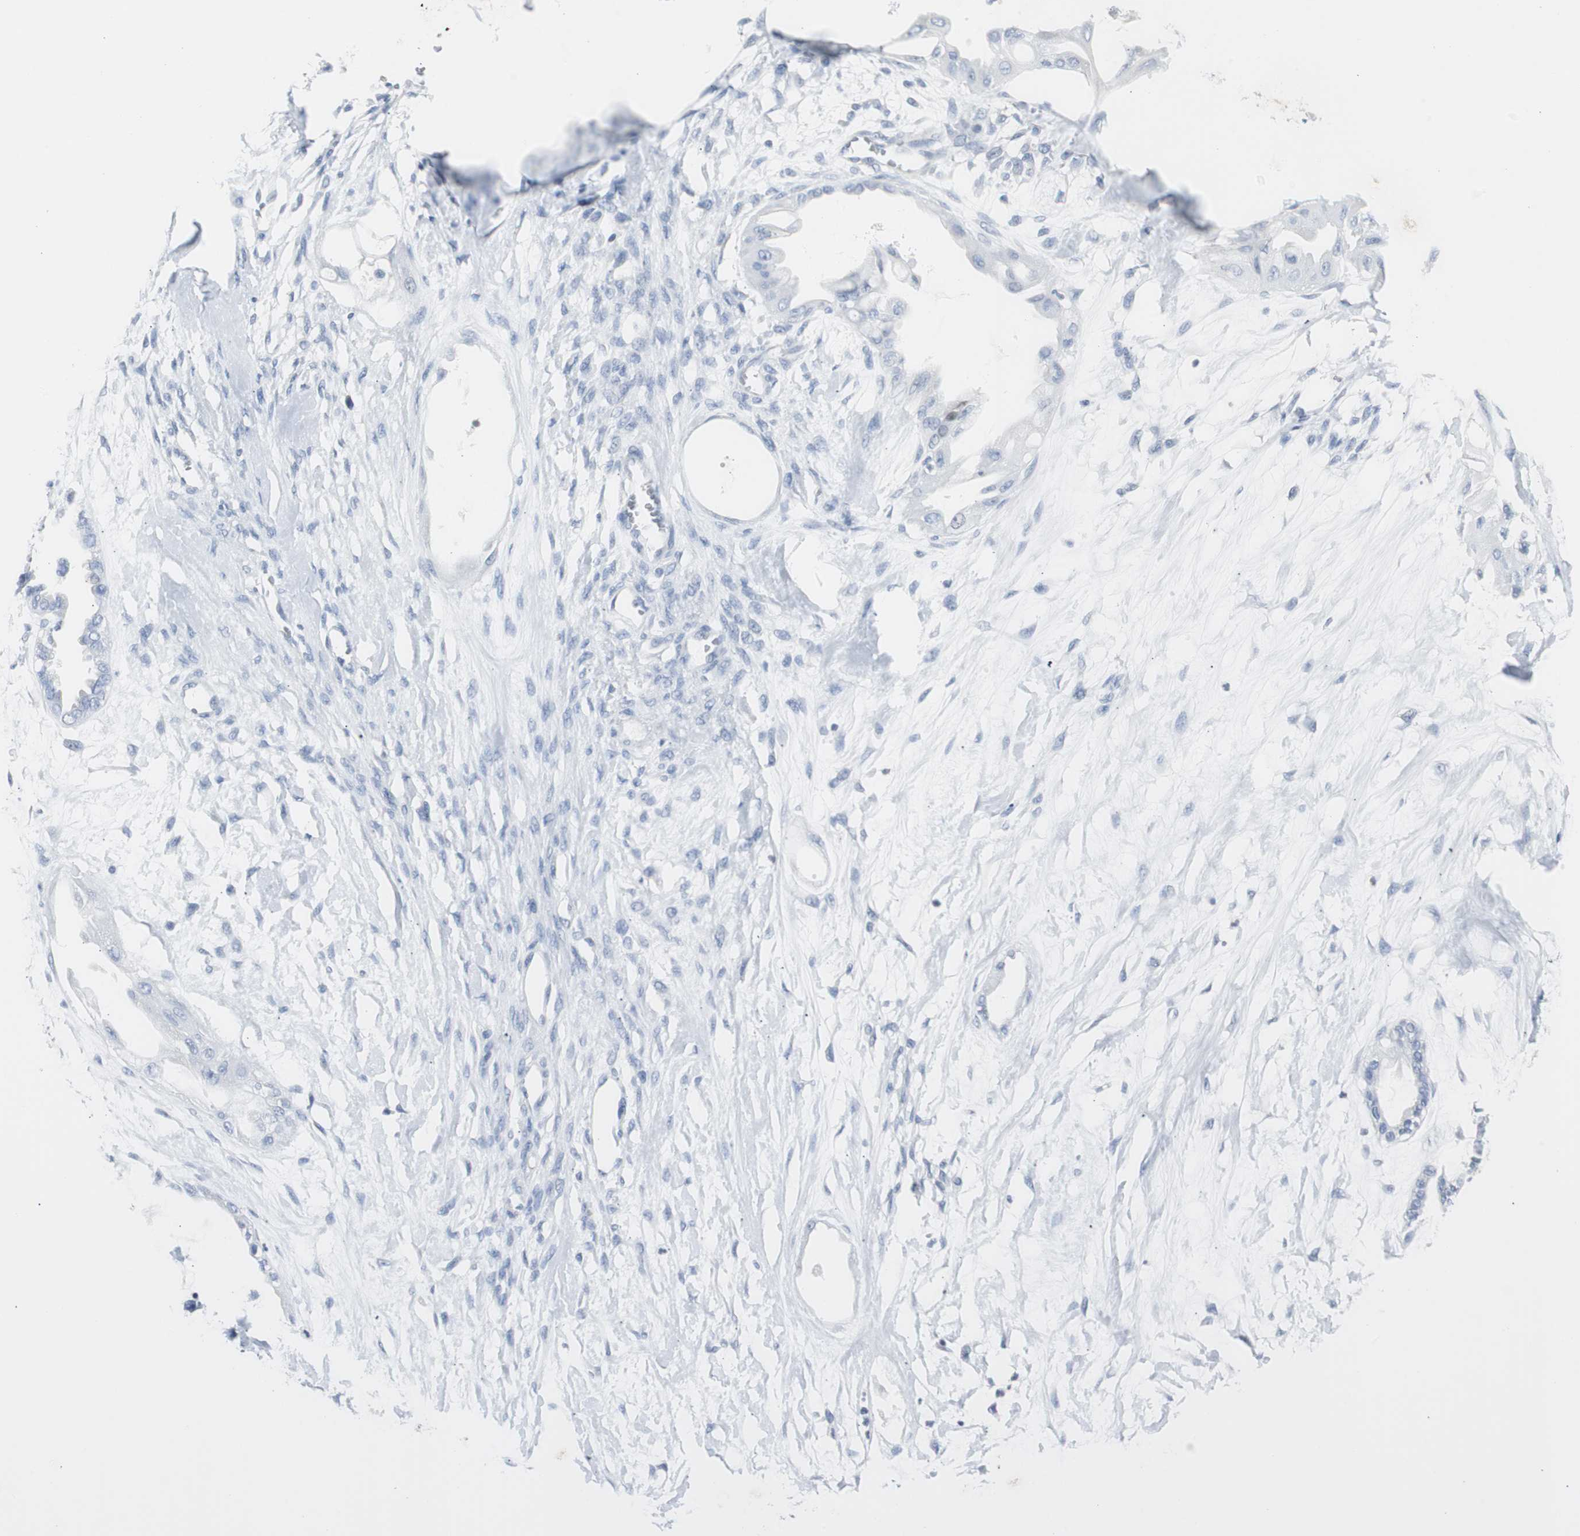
{"staining": {"intensity": "negative", "quantity": "none", "location": "none"}, "tissue": "ovarian cancer", "cell_type": "Tumor cells", "image_type": "cancer", "snomed": [{"axis": "morphology", "description": "Carcinoma, NOS"}, {"axis": "morphology", "description": "Carcinoma, endometroid"}, {"axis": "topography", "description": "Ovary"}], "caption": "This micrograph is of ovarian cancer stained with IHC to label a protein in brown with the nuclei are counter-stained blue. There is no positivity in tumor cells.", "gene": "S100A7", "patient": {"sex": "female", "age": 50}}